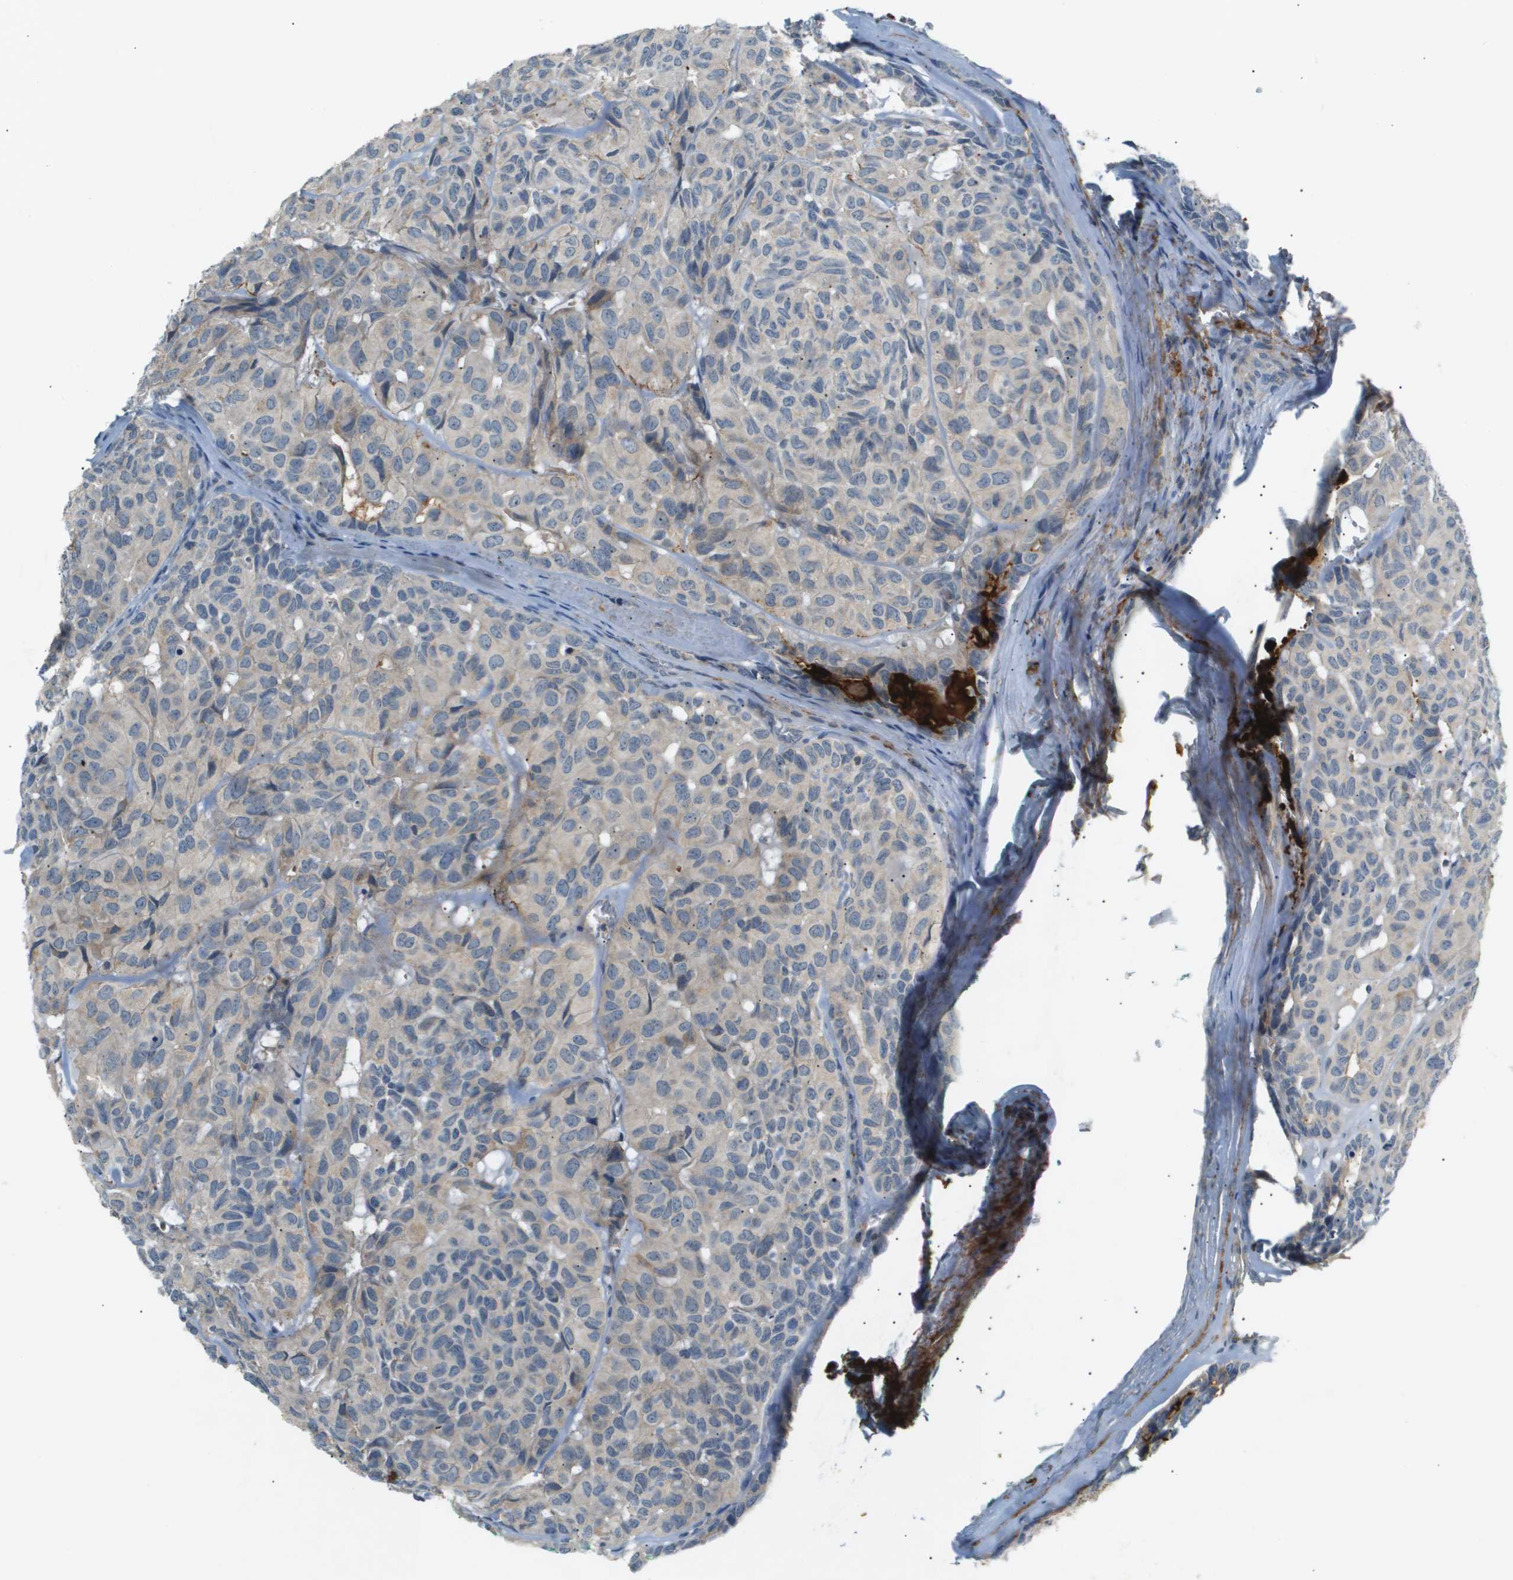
{"staining": {"intensity": "negative", "quantity": "none", "location": "none"}, "tissue": "head and neck cancer", "cell_type": "Tumor cells", "image_type": "cancer", "snomed": [{"axis": "morphology", "description": "Adenocarcinoma, NOS"}, {"axis": "topography", "description": "Salivary gland, NOS"}, {"axis": "topography", "description": "Head-Neck"}], "caption": "The micrograph shows no staining of tumor cells in head and neck cancer.", "gene": "VTN", "patient": {"sex": "female", "age": 76}}